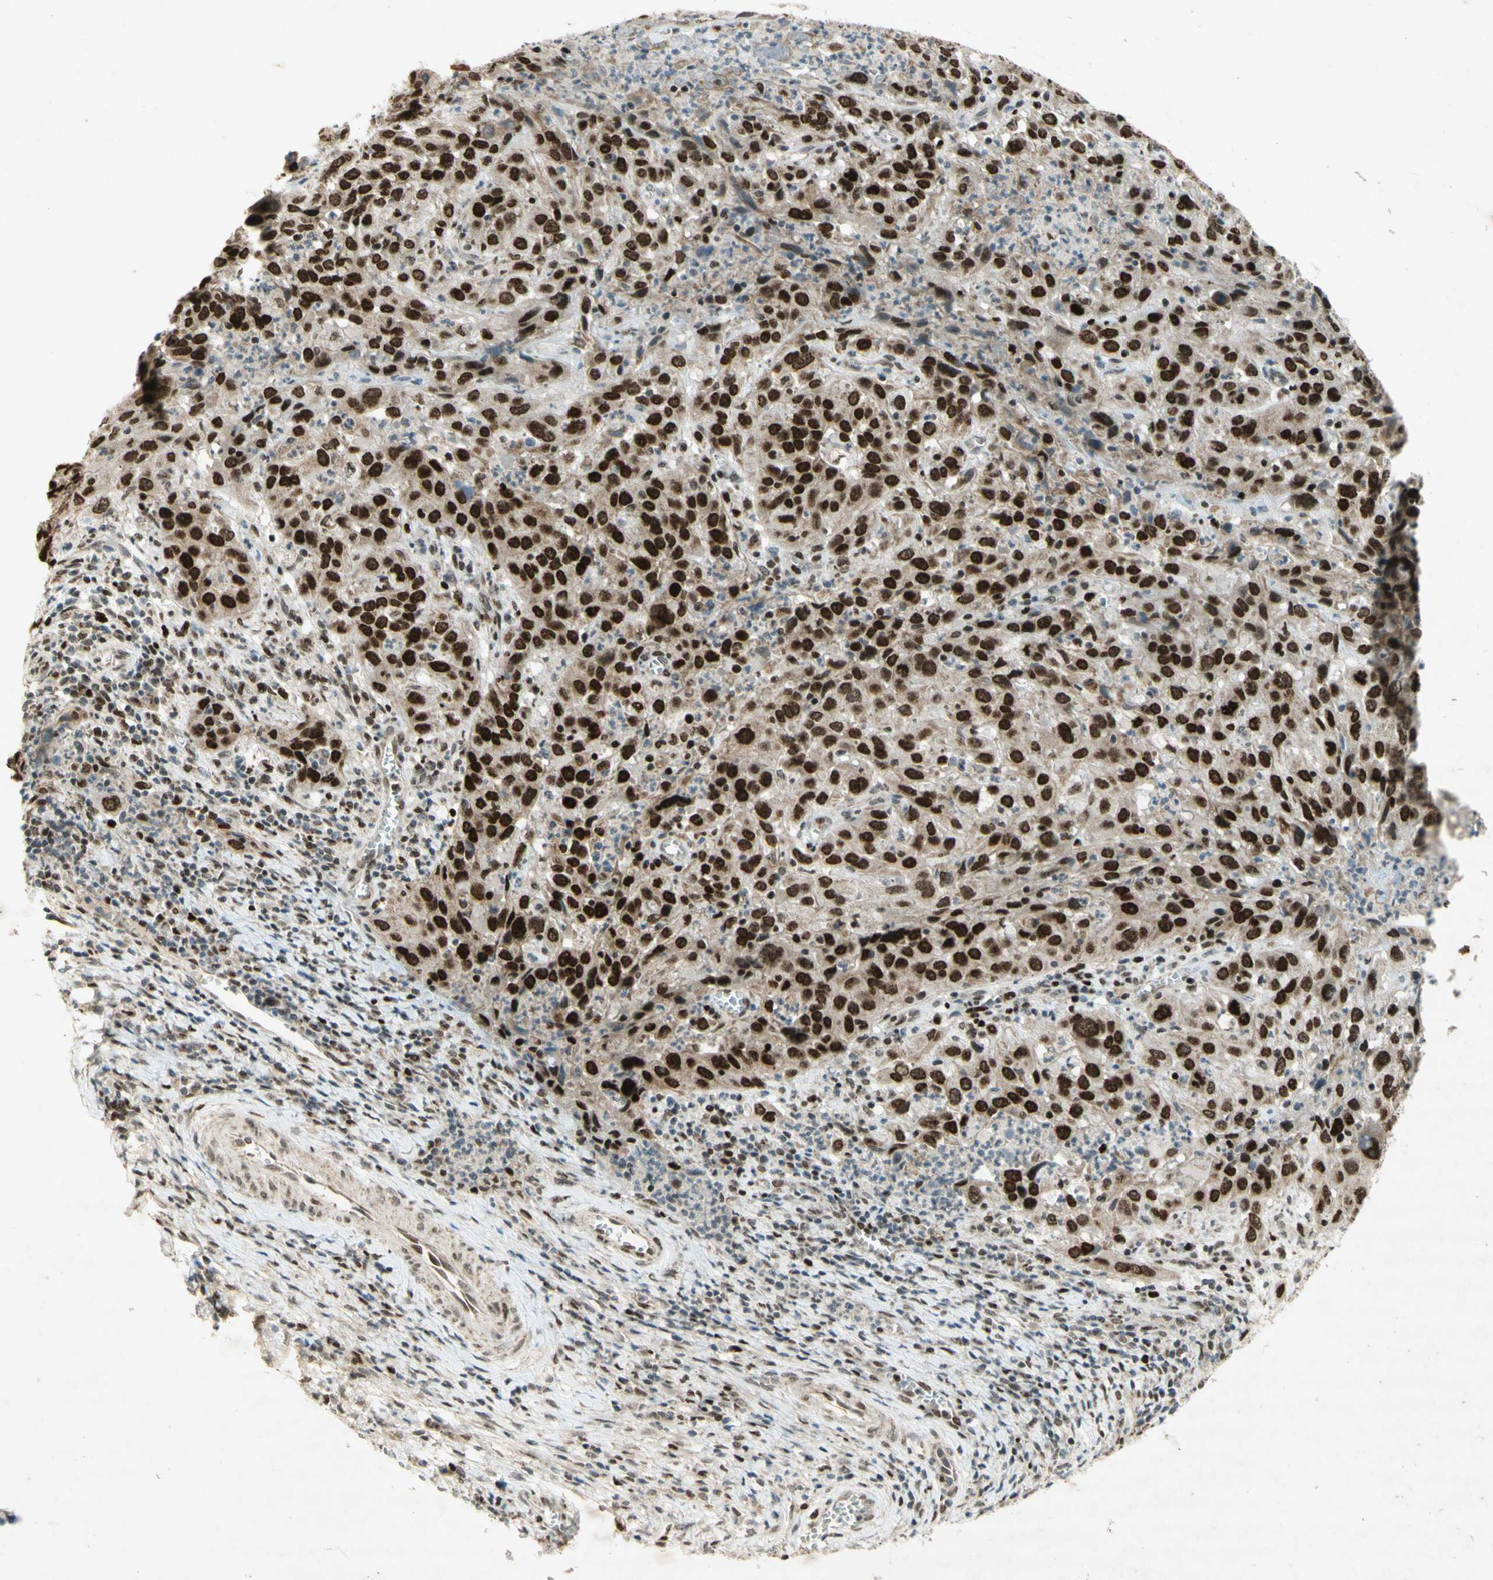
{"staining": {"intensity": "strong", "quantity": ">75%", "location": "nuclear"}, "tissue": "cervical cancer", "cell_type": "Tumor cells", "image_type": "cancer", "snomed": [{"axis": "morphology", "description": "Squamous cell carcinoma, NOS"}, {"axis": "topography", "description": "Cervix"}], "caption": "Immunohistochemical staining of squamous cell carcinoma (cervical) exhibits high levels of strong nuclear protein positivity in approximately >75% of tumor cells.", "gene": "DNMT3A", "patient": {"sex": "female", "age": 32}}